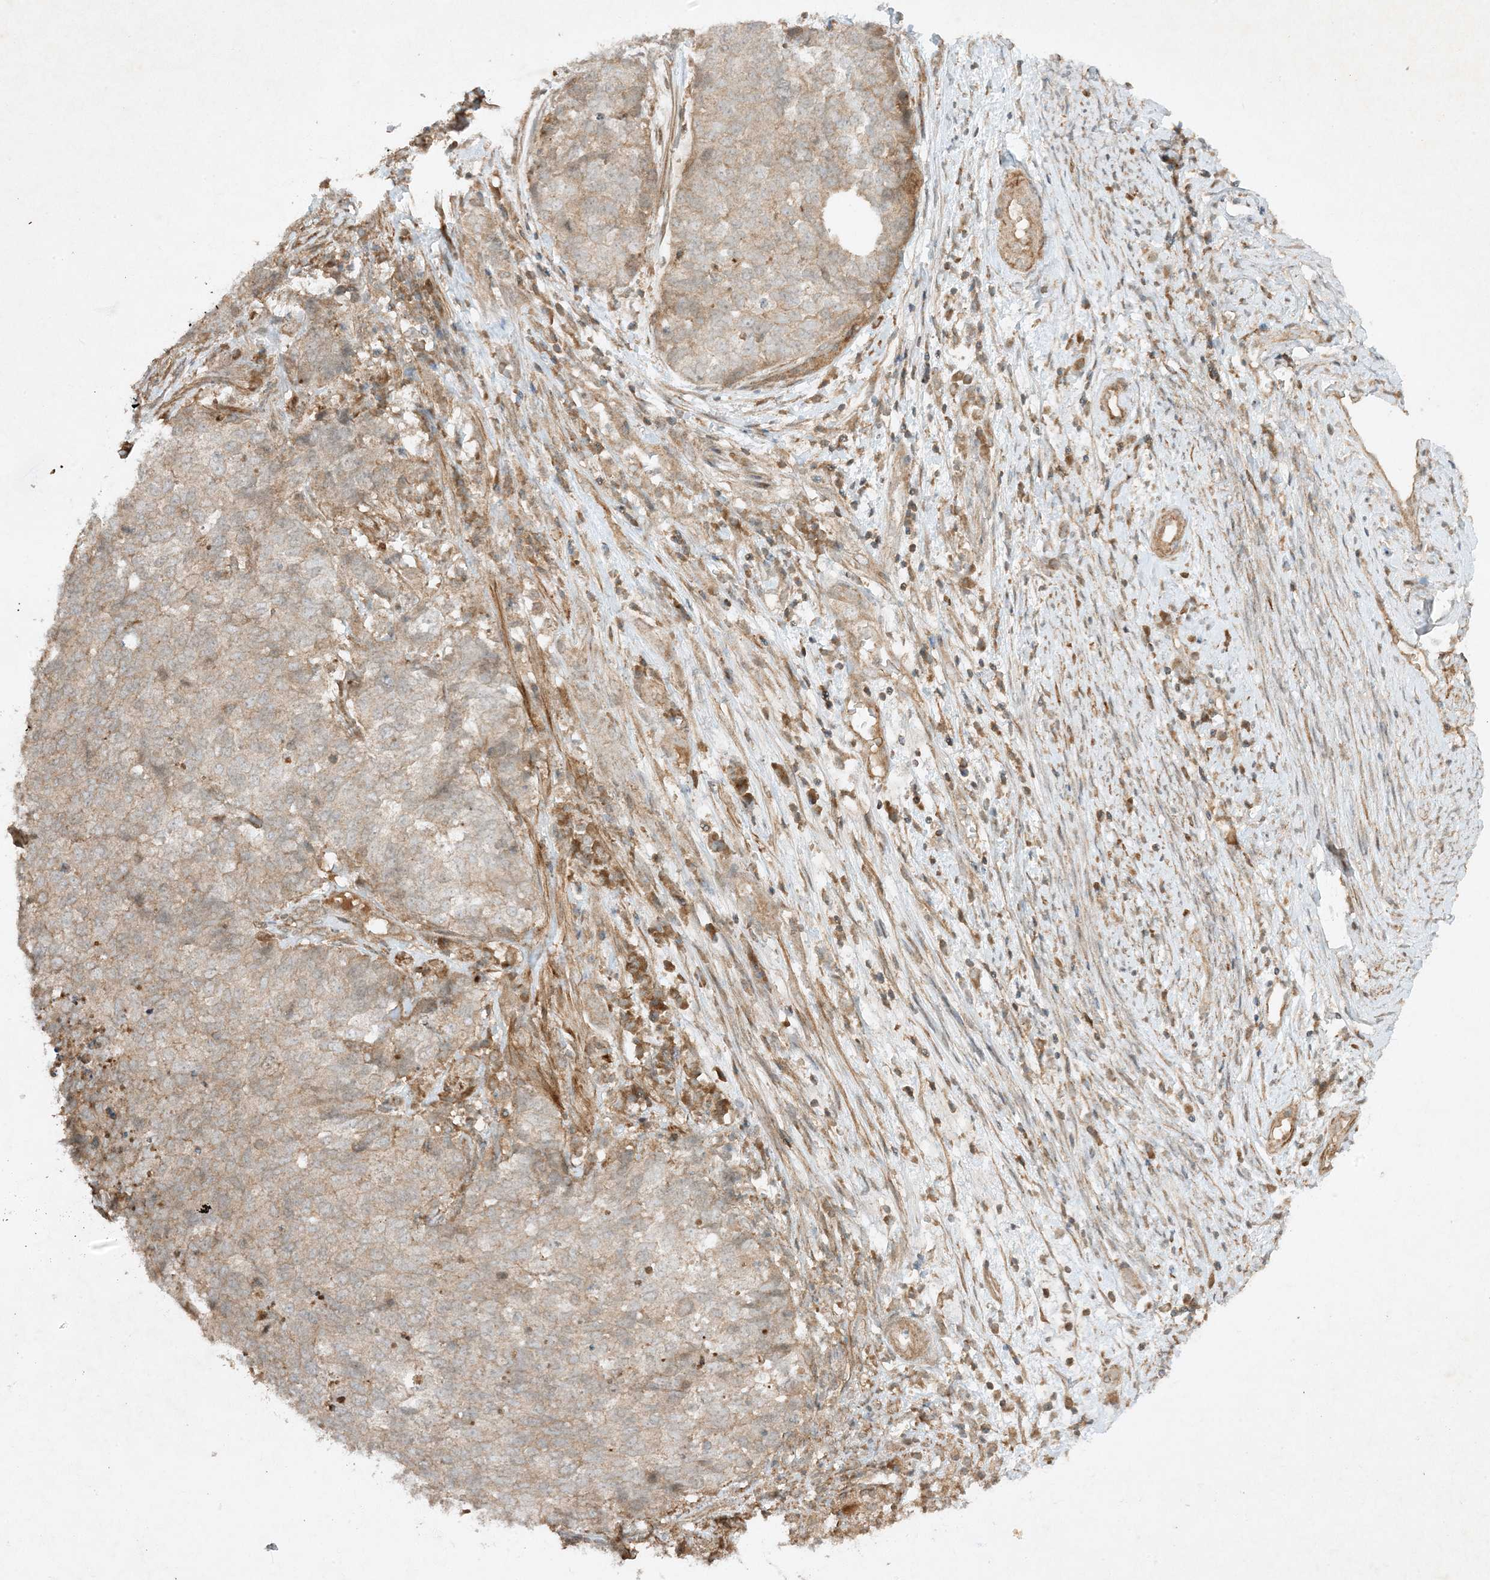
{"staining": {"intensity": "weak", "quantity": "25%-75%", "location": "cytoplasmic/membranous"}, "tissue": "cervical cancer", "cell_type": "Tumor cells", "image_type": "cancer", "snomed": [{"axis": "morphology", "description": "Squamous cell carcinoma, NOS"}, {"axis": "topography", "description": "Cervix"}], "caption": "Immunohistochemistry (IHC) (DAB) staining of human cervical cancer demonstrates weak cytoplasmic/membranous protein expression in about 25%-75% of tumor cells. The protein of interest is stained brown, and the nuclei are stained in blue (DAB (3,3'-diaminobenzidine) IHC with brightfield microscopy, high magnification).", "gene": "XRN1", "patient": {"sex": "female", "age": 63}}